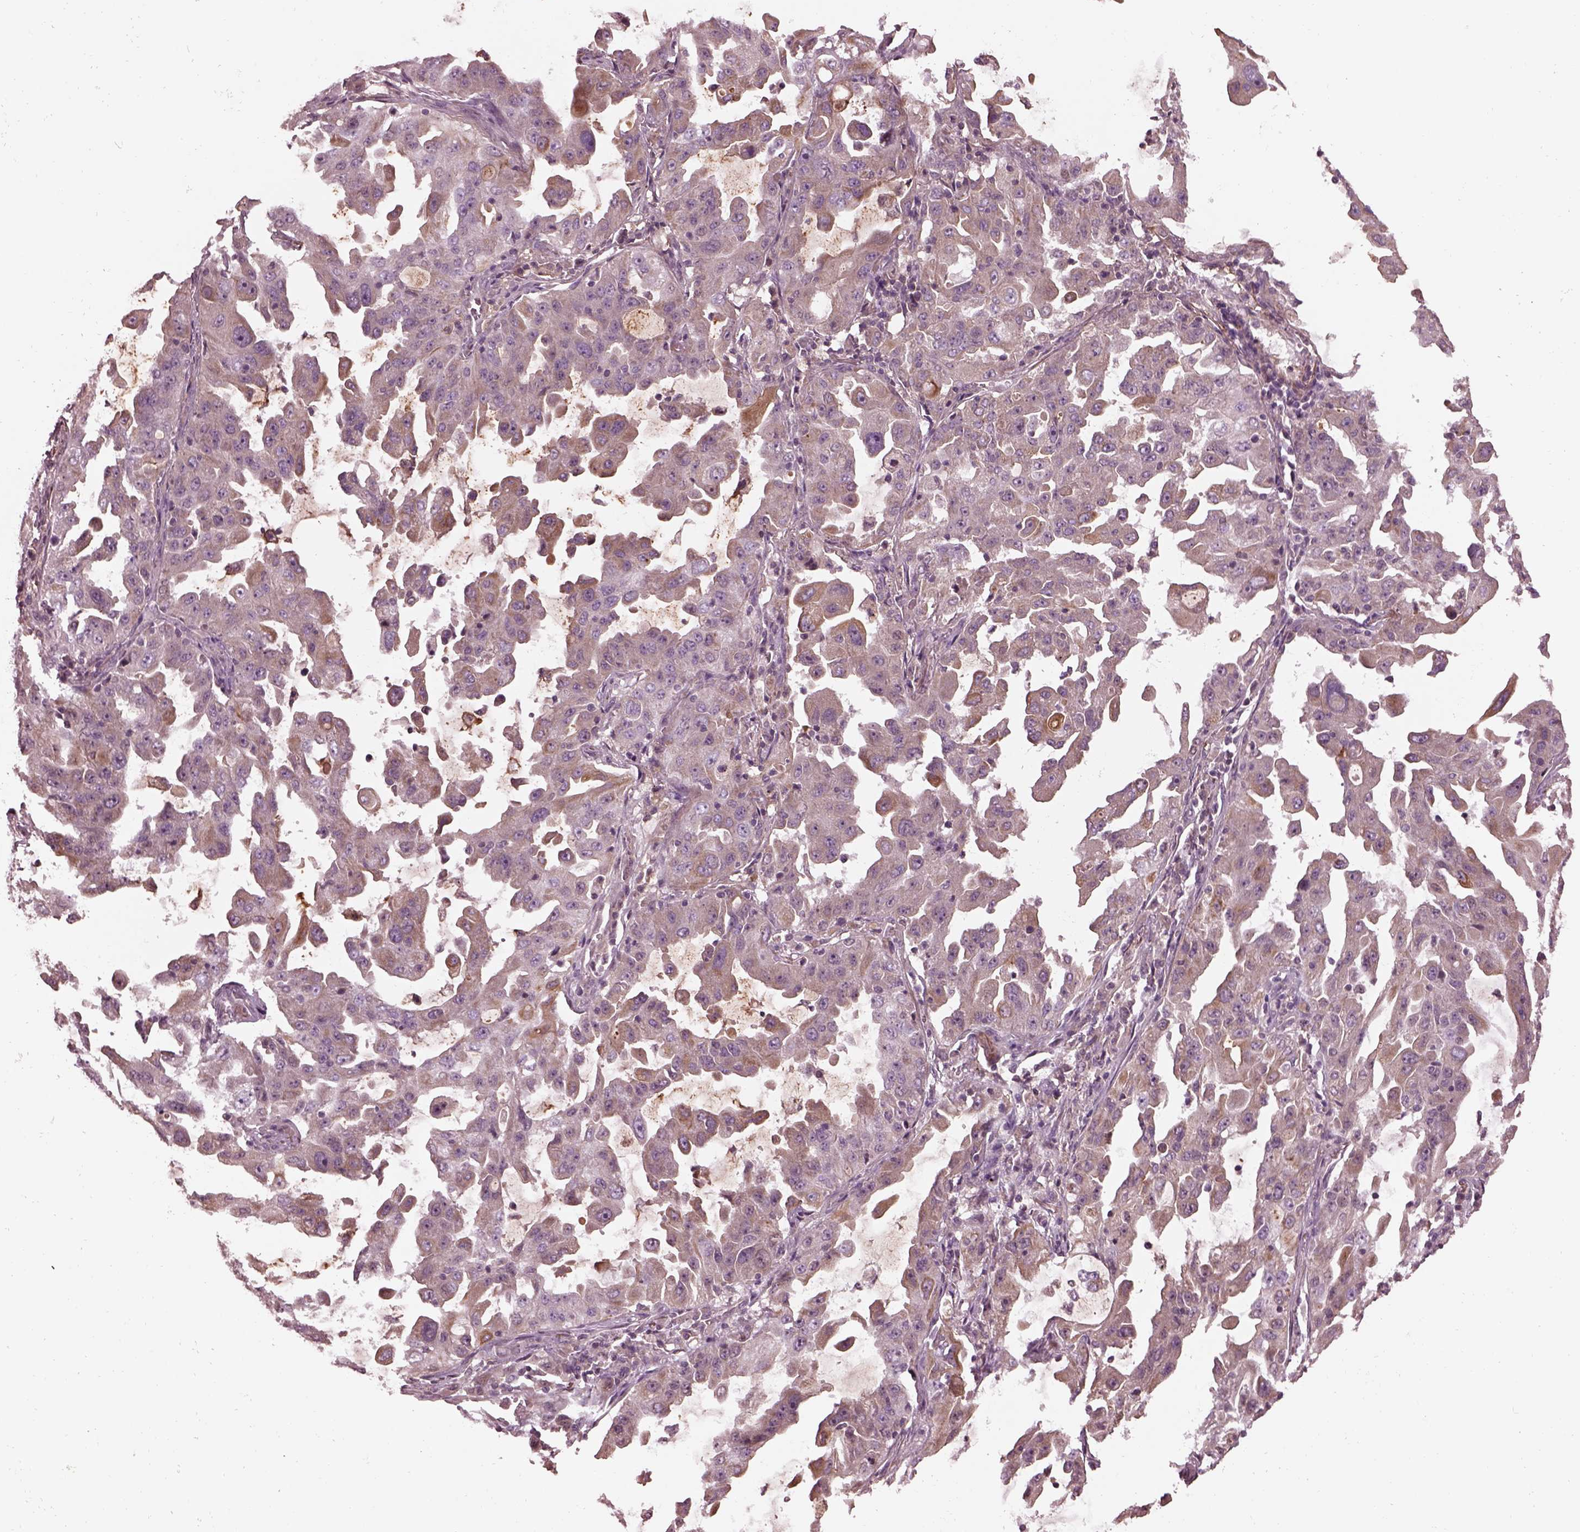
{"staining": {"intensity": "moderate", "quantity": "<25%", "location": "cytoplasmic/membranous"}, "tissue": "lung cancer", "cell_type": "Tumor cells", "image_type": "cancer", "snomed": [{"axis": "morphology", "description": "Adenocarcinoma, NOS"}, {"axis": "topography", "description": "Lung"}], "caption": "Tumor cells display low levels of moderate cytoplasmic/membranous staining in about <25% of cells in lung adenocarcinoma. (brown staining indicates protein expression, while blue staining denotes nuclei).", "gene": "EFEMP1", "patient": {"sex": "female", "age": 61}}